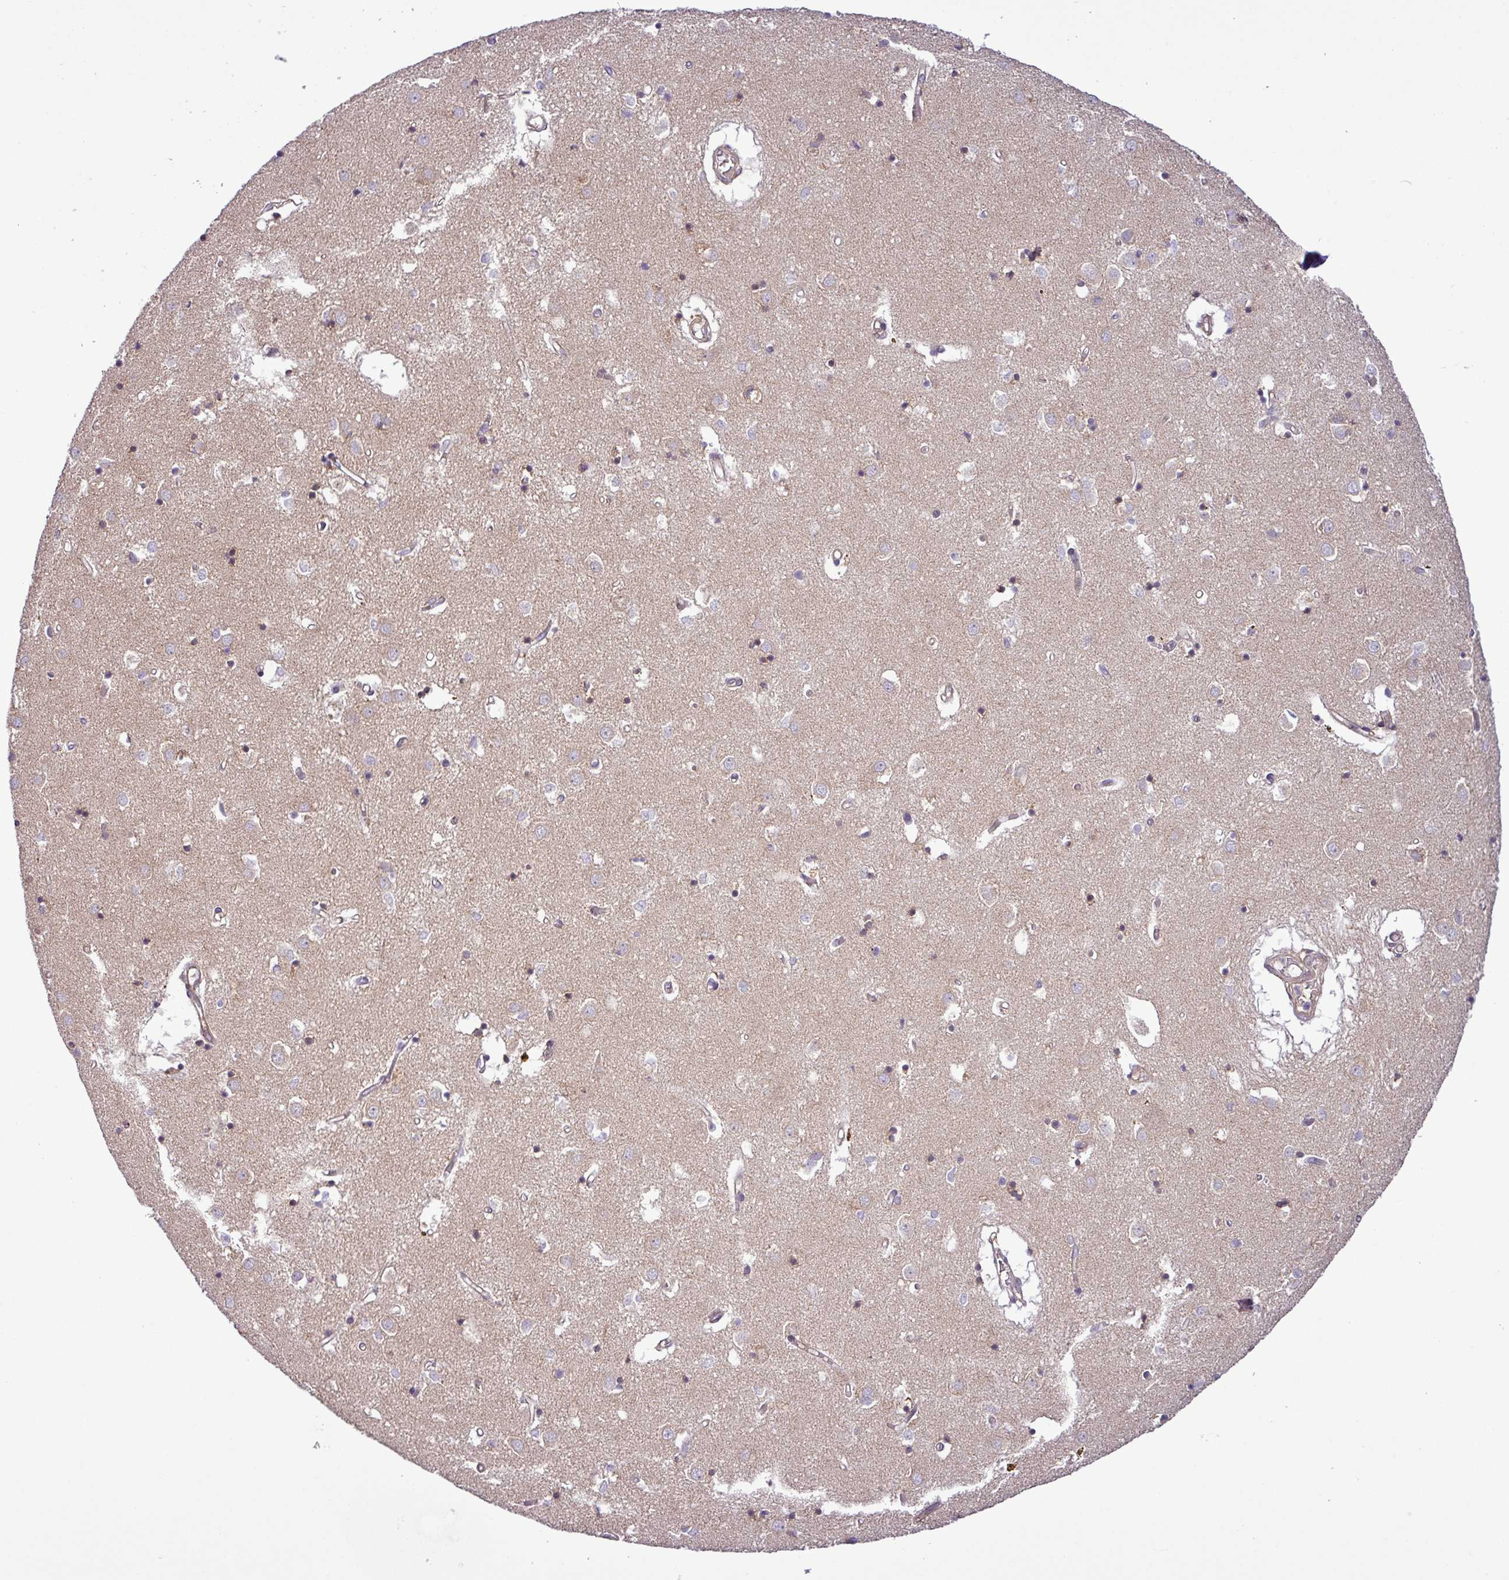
{"staining": {"intensity": "negative", "quantity": "none", "location": "none"}, "tissue": "caudate", "cell_type": "Glial cells", "image_type": "normal", "snomed": [{"axis": "morphology", "description": "Normal tissue, NOS"}, {"axis": "topography", "description": "Lateral ventricle wall"}], "caption": "Human caudate stained for a protein using immunohistochemistry (IHC) demonstrates no positivity in glial cells.", "gene": "CARHSP1", "patient": {"sex": "male", "age": 70}}